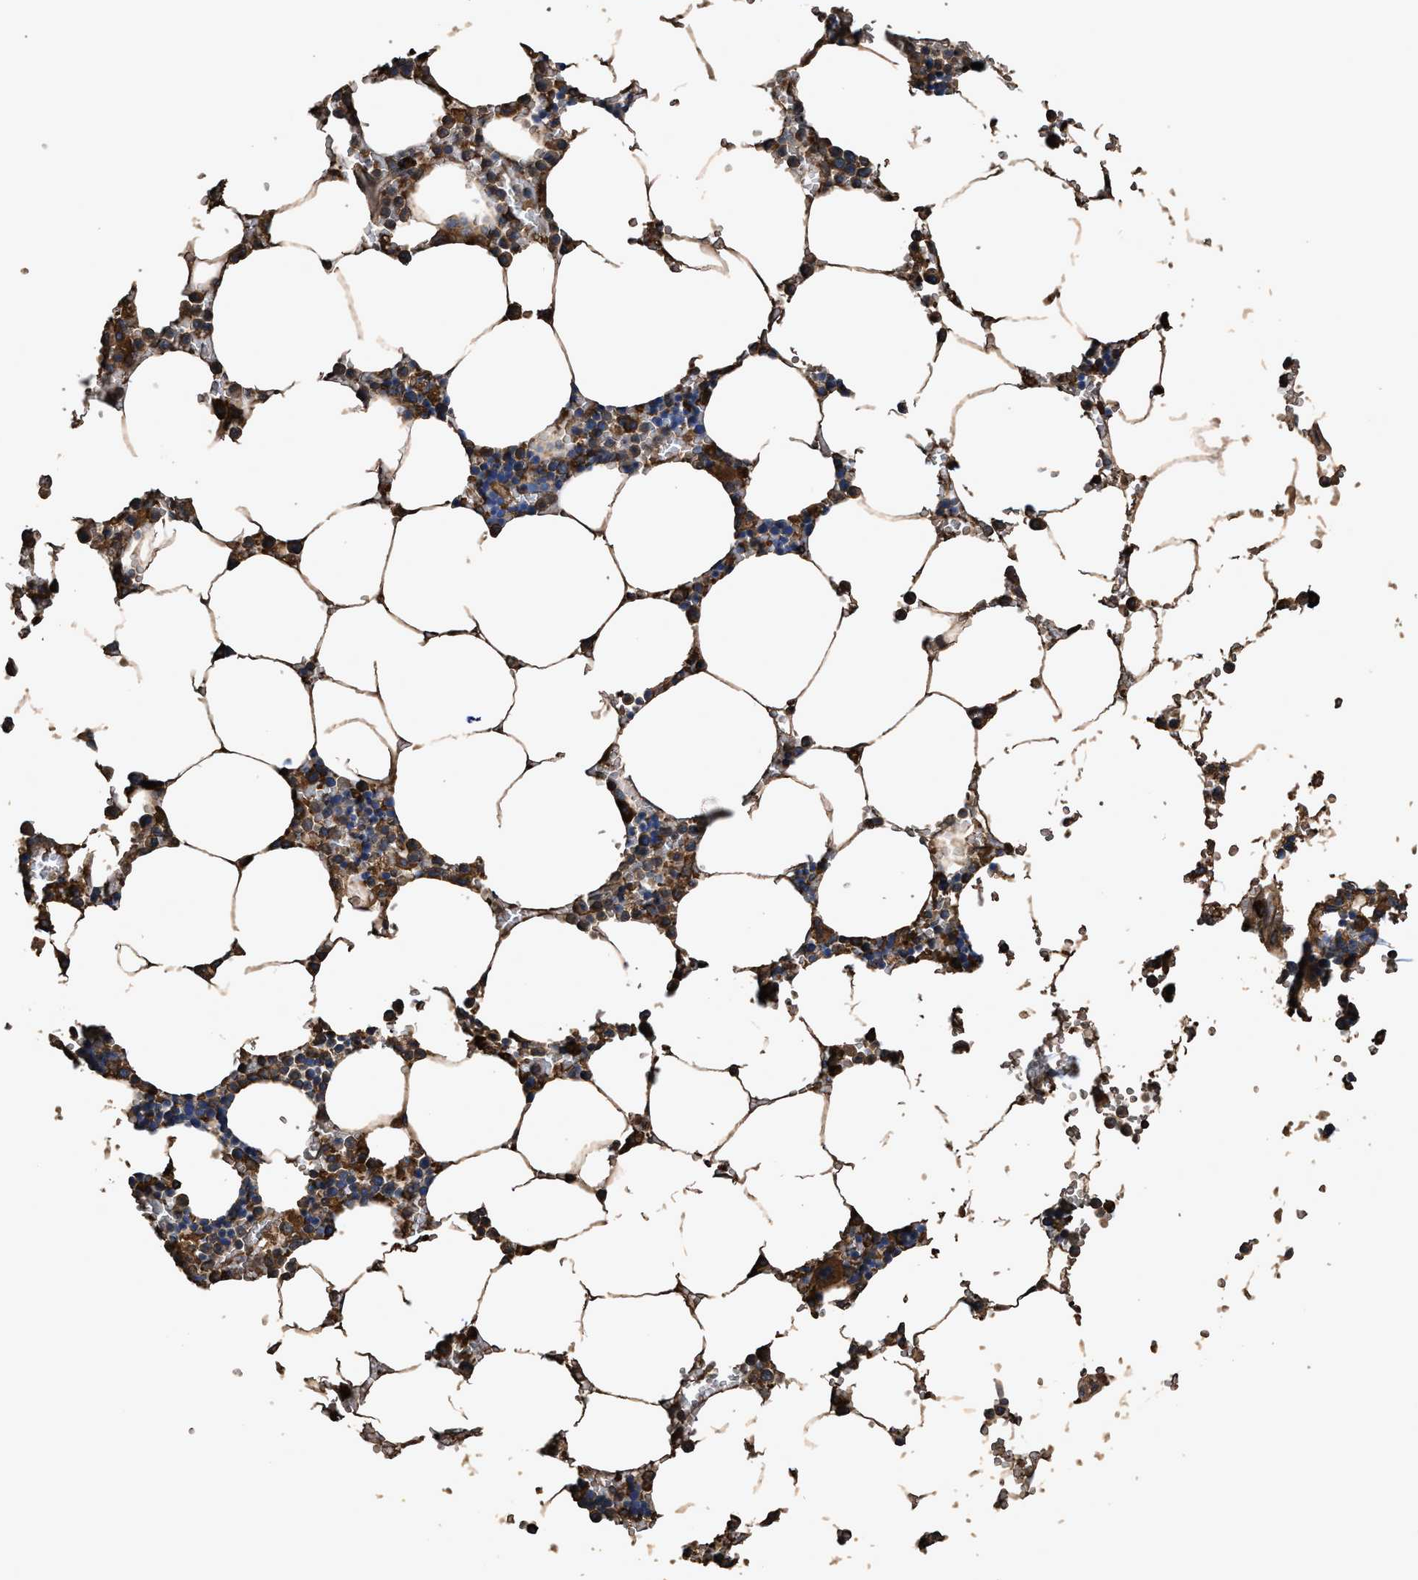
{"staining": {"intensity": "strong", "quantity": "25%-75%", "location": "cytoplasmic/membranous"}, "tissue": "bone marrow", "cell_type": "Hematopoietic cells", "image_type": "normal", "snomed": [{"axis": "morphology", "description": "Normal tissue, NOS"}, {"axis": "topography", "description": "Bone marrow"}], "caption": "High-magnification brightfield microscopy of benign bone marrow stained with DAB (3,3'-diaminobenzidine) (brown) and counterstained with hematoxylin (blue). hematopoietic cells exhibit strong cytoplasmic/membranous positivity is seen in about25%-75% of cells.", "gene": "ZMYND19", "patient": {"sex": "male", "age": 70}}